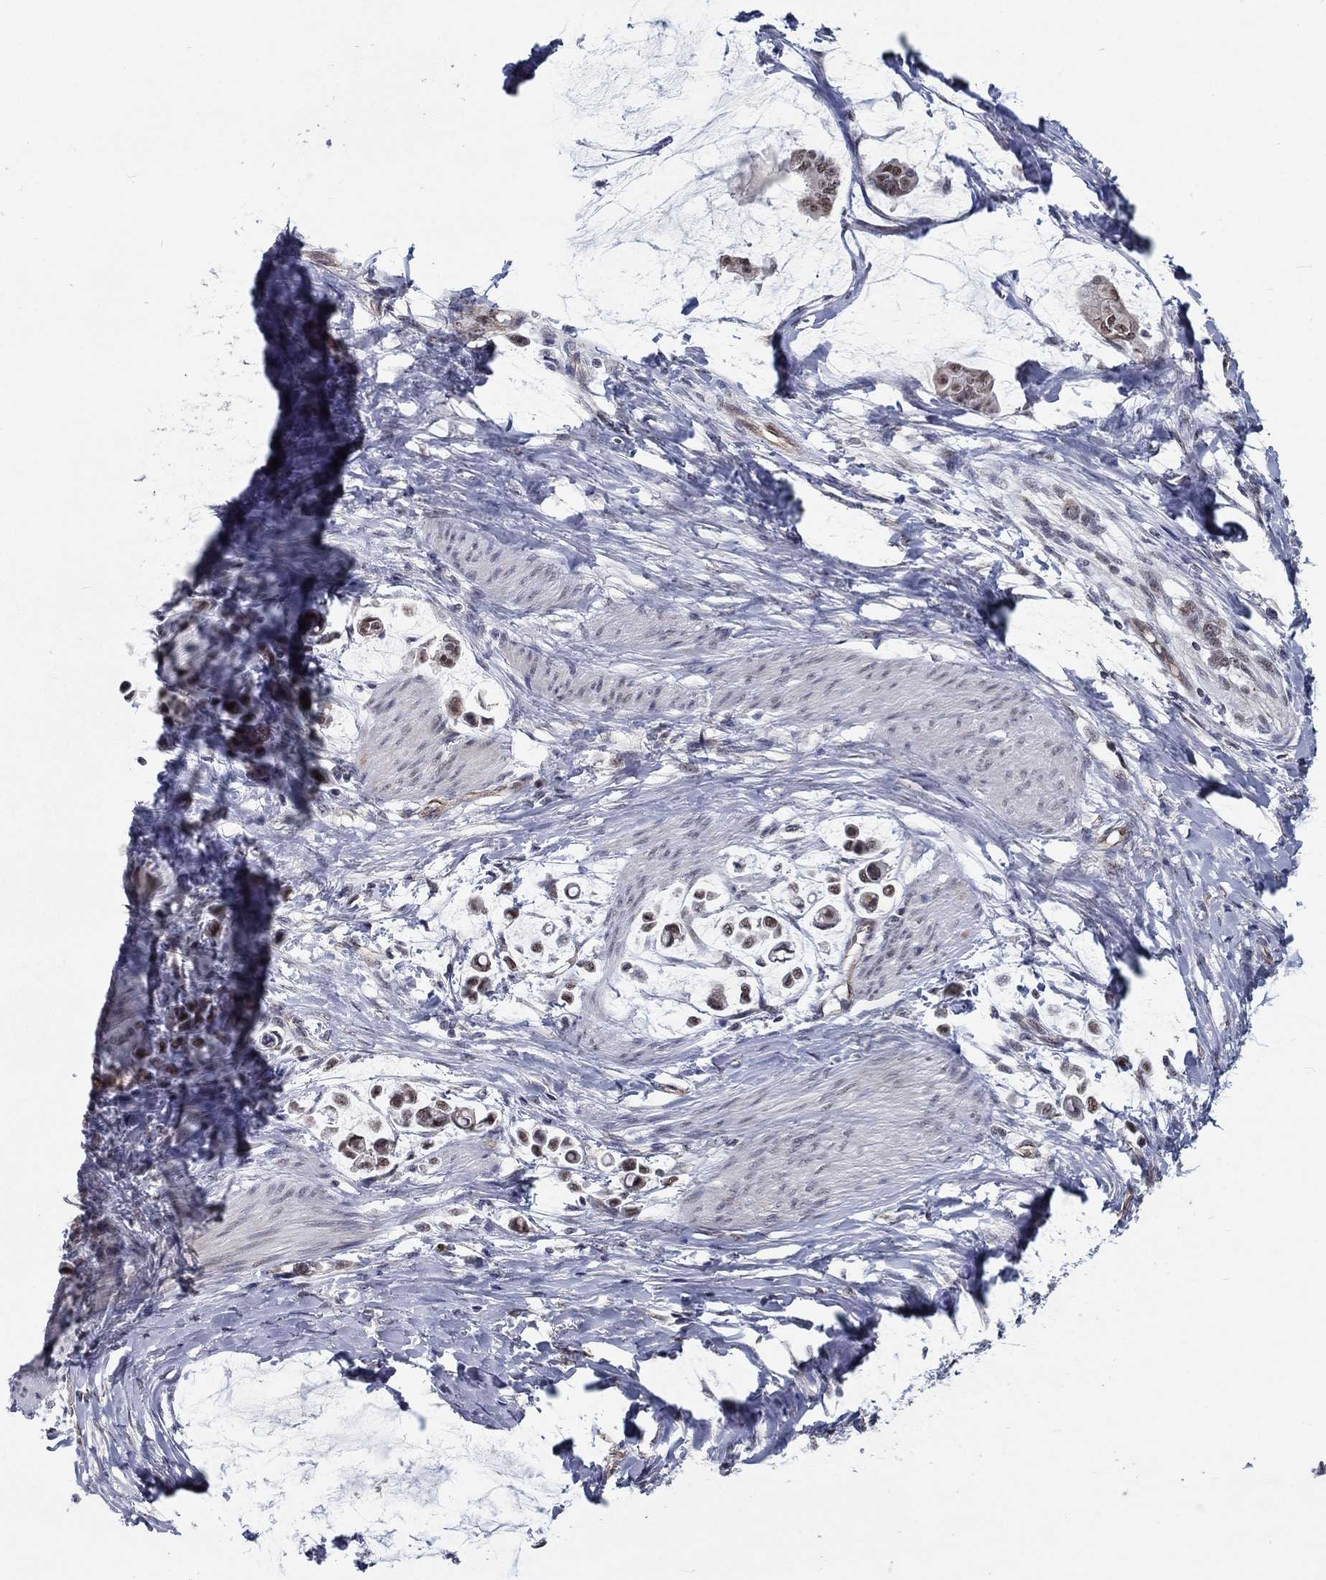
{"staining": {"intensity": "weak", "quantity": ">75%", "location": "nuclear"}, "tissue": "stomach cancer", "cell_type": "Tumor cells", "image_type": "cancer", "snomed": [{"axis": "morphology", "description": "Adenocarcinoma, NOS"}, {"axis": "topography", "description": "Stomach"}], "caption": "Weak nuclear staining for a protein is appreciated in approximately >75% of tumor cells of adenocarcinoma (stomach) using immunohistochemistry.", "gene": "ZBED1", "patient": {"sex": "male", "age": 82}}